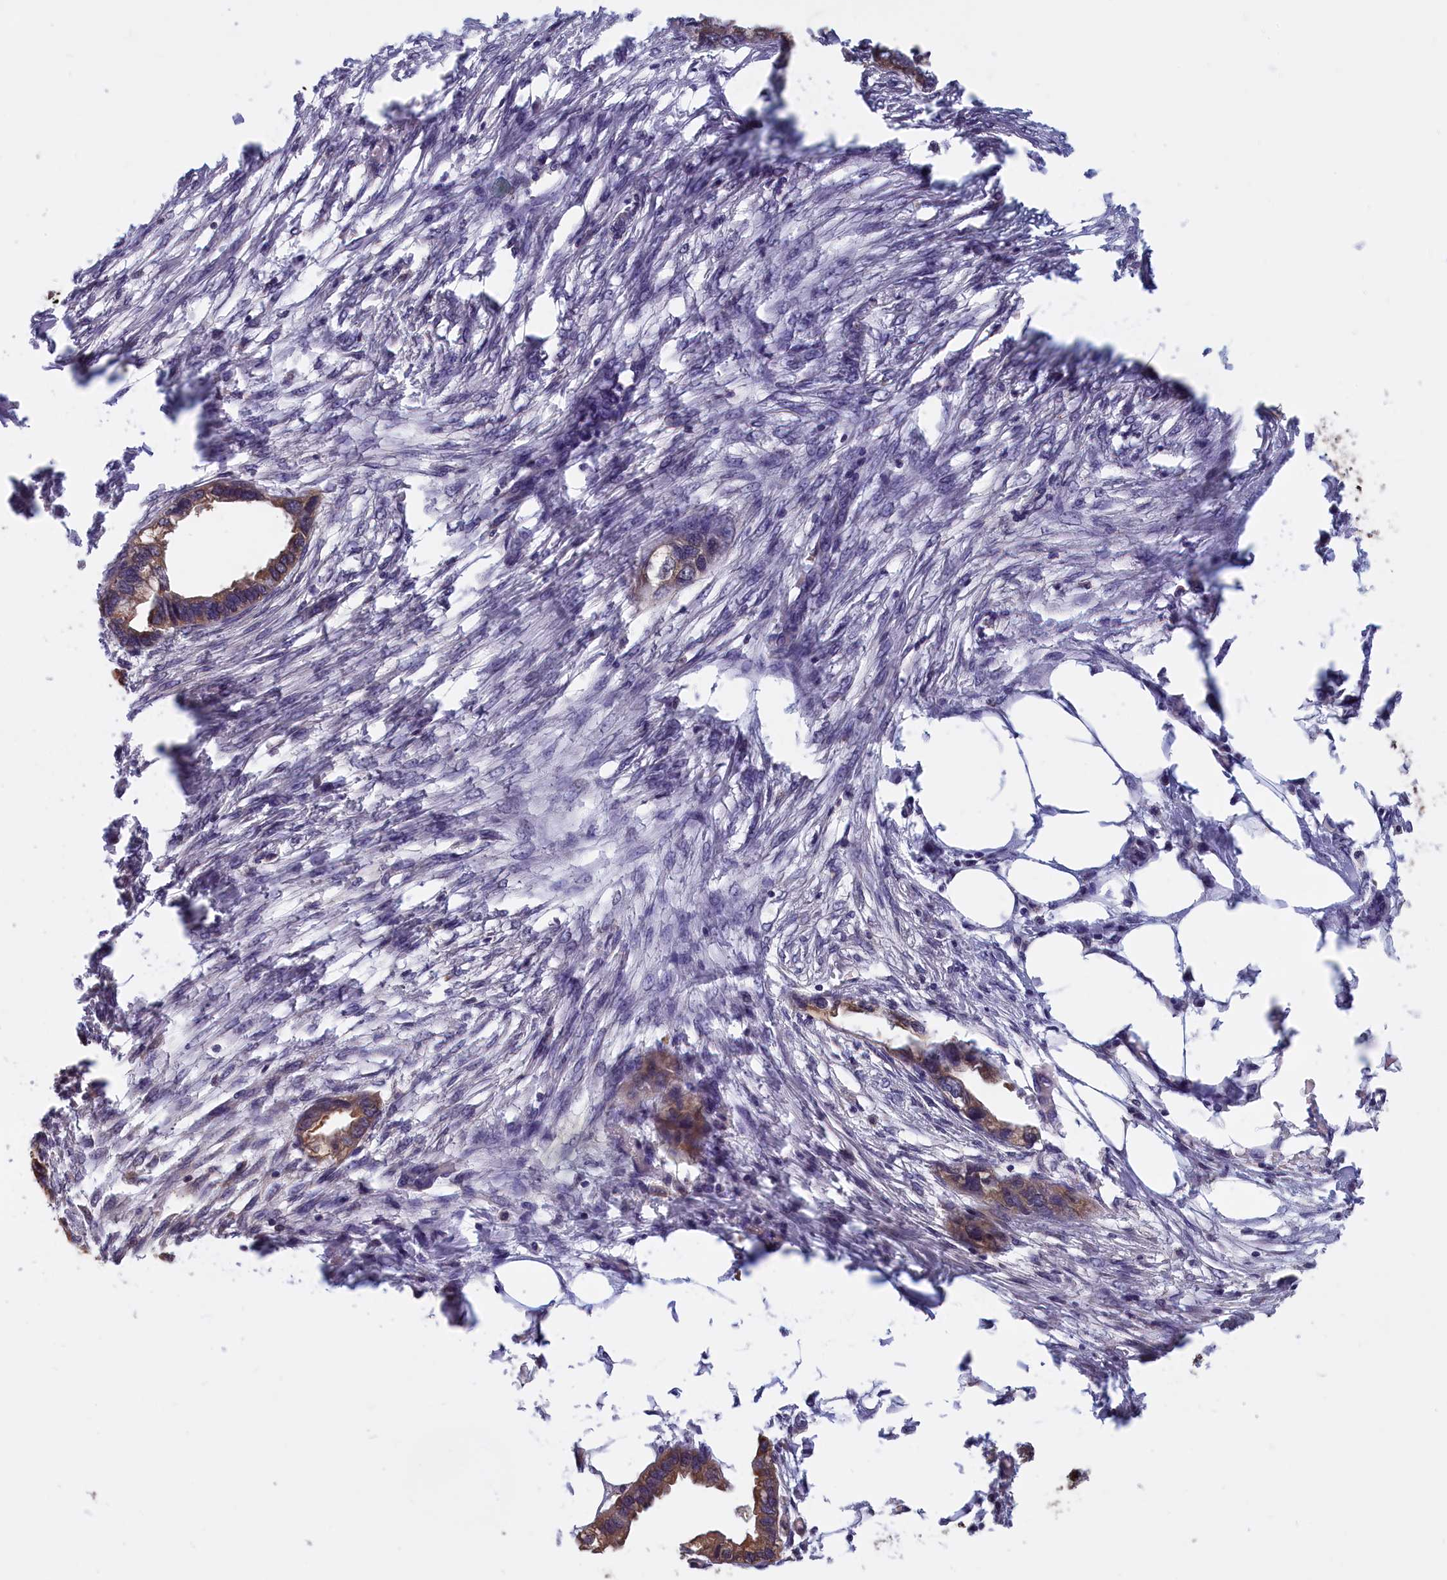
{"staining": {"intensity": "moderate", "quantity": "25%-75%", "location": "cytoplasmic/membranous"}, "tissue": "endometrial cancer", "cell_type": "Tumor cells", "image_type": "cancer", "snomed": [{"axis": "morphology", "description": "Adenocarcinoma, NOS"}, {"axis": "morphology", "description": "Adenocarcinoma, metastatic, NOS"}, {"axis": "topography", "description": "Adipose tissue"}, {"axis": "topography", "description": "Endometrium"}], "caption": "Protein staining displays moderate cytoplasmic/membranous staining in about 25%-75% of tumor cells in endometrial adenocarcinoma. The protein is shown in brown color, while the nuclei are stained blue.", "gene": "ABCC8", "patient": {"sex": "female", "age": 67}}